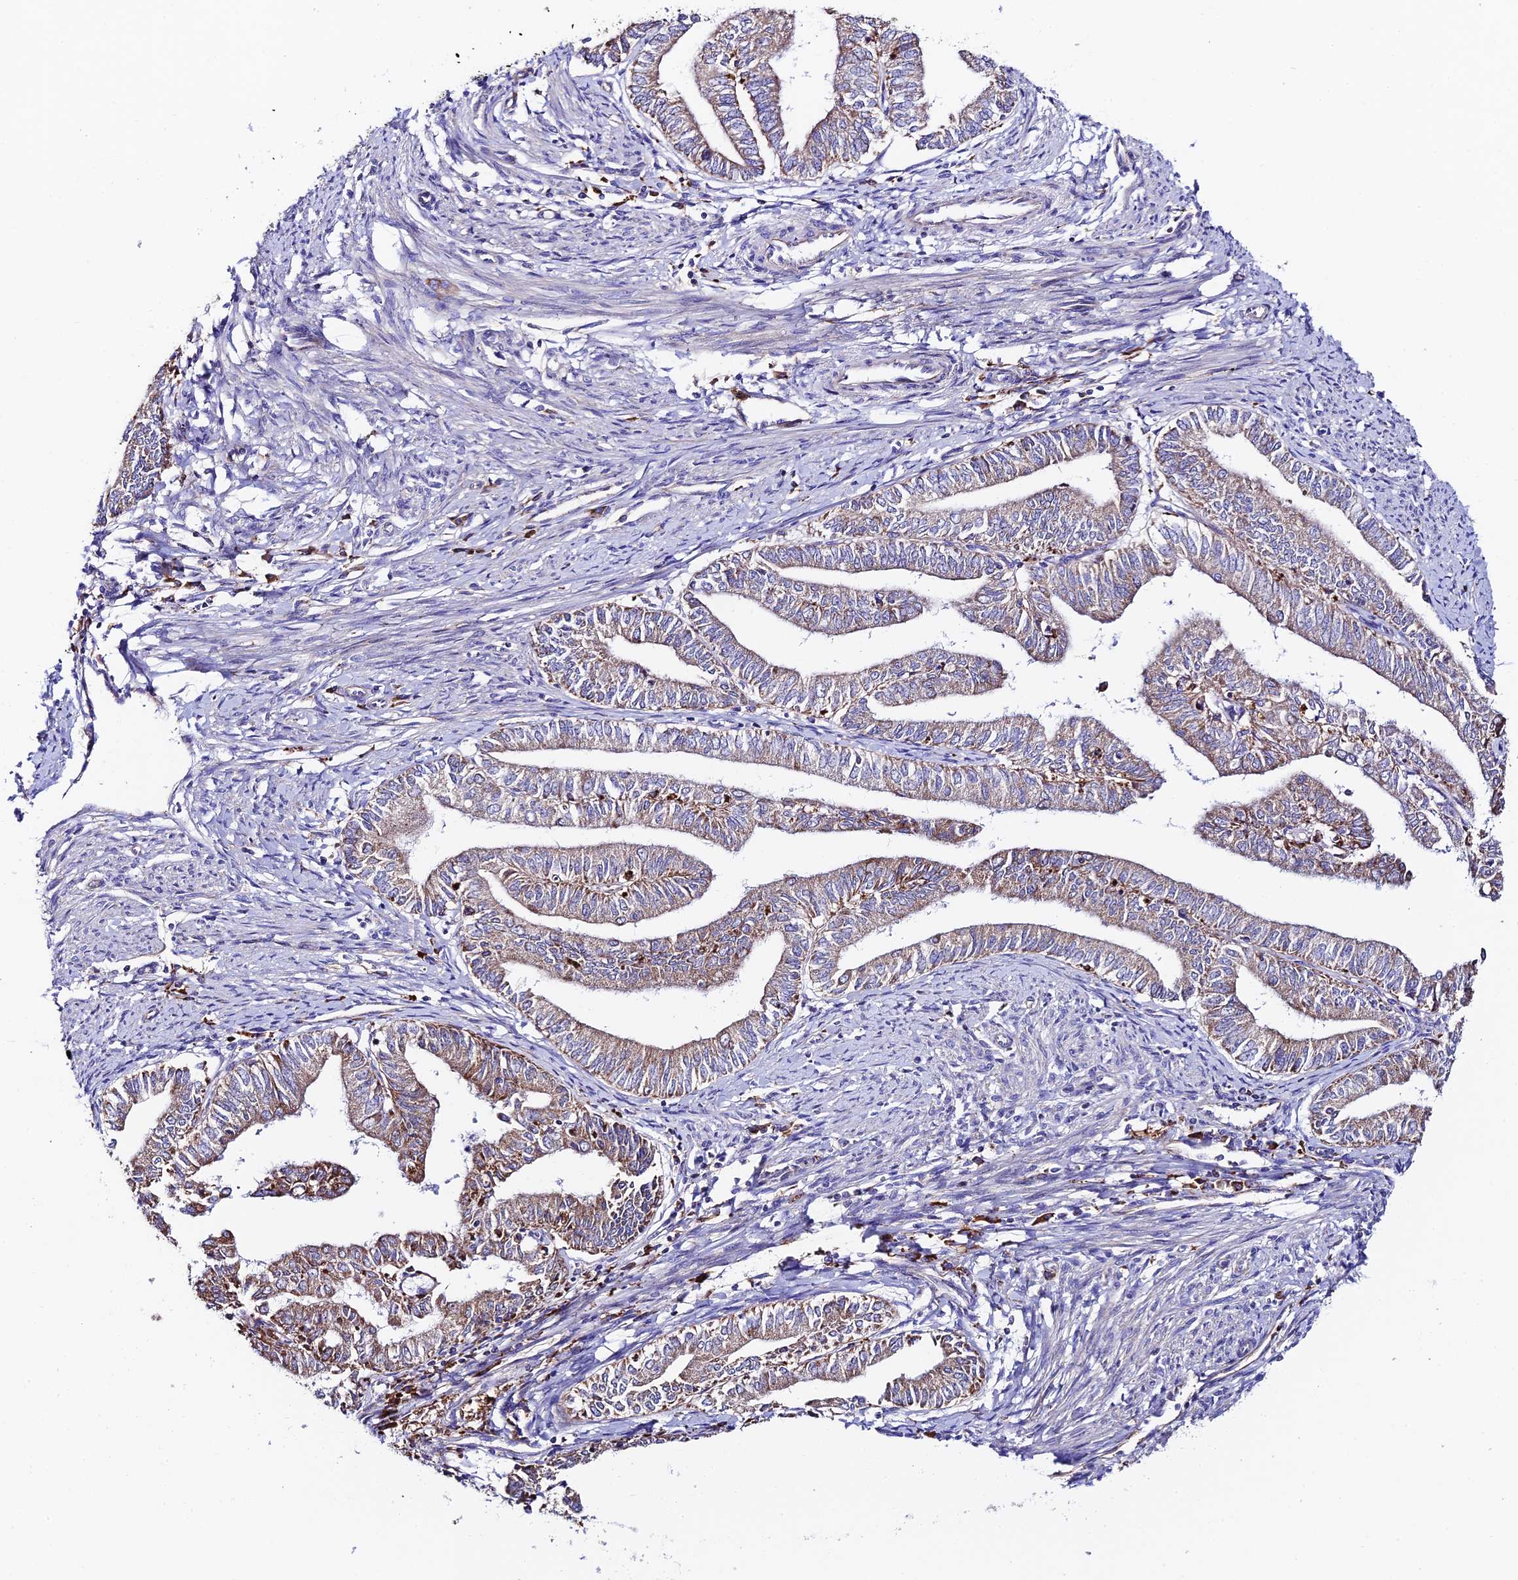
{"staining": {"intensity": "weak", "quantity": "25%-75%", "location": "cytoplasmic/membranous"}, "tissue": "endometrial cancer", "cell_type": "Tumor cells", "image_type": "cancer", "snomed": [{"axis": "morphology", "description": "Adenocarcinoma, NOS"}, {"axis": "topography", "description": "Endometrium"}], "caption": "Endometrial cancer was stained to show a protein in brown. There is low levels of weak cytoplasmic/membranous staining in about 25%-75% of tumor cells. The staining is performed using DAB brown chromogen to label protein expression. The nuclei are counter-stained blue using hematoxylin.", "gene": "VPS13C", "patient": {"sex": "female", "age": 66}}